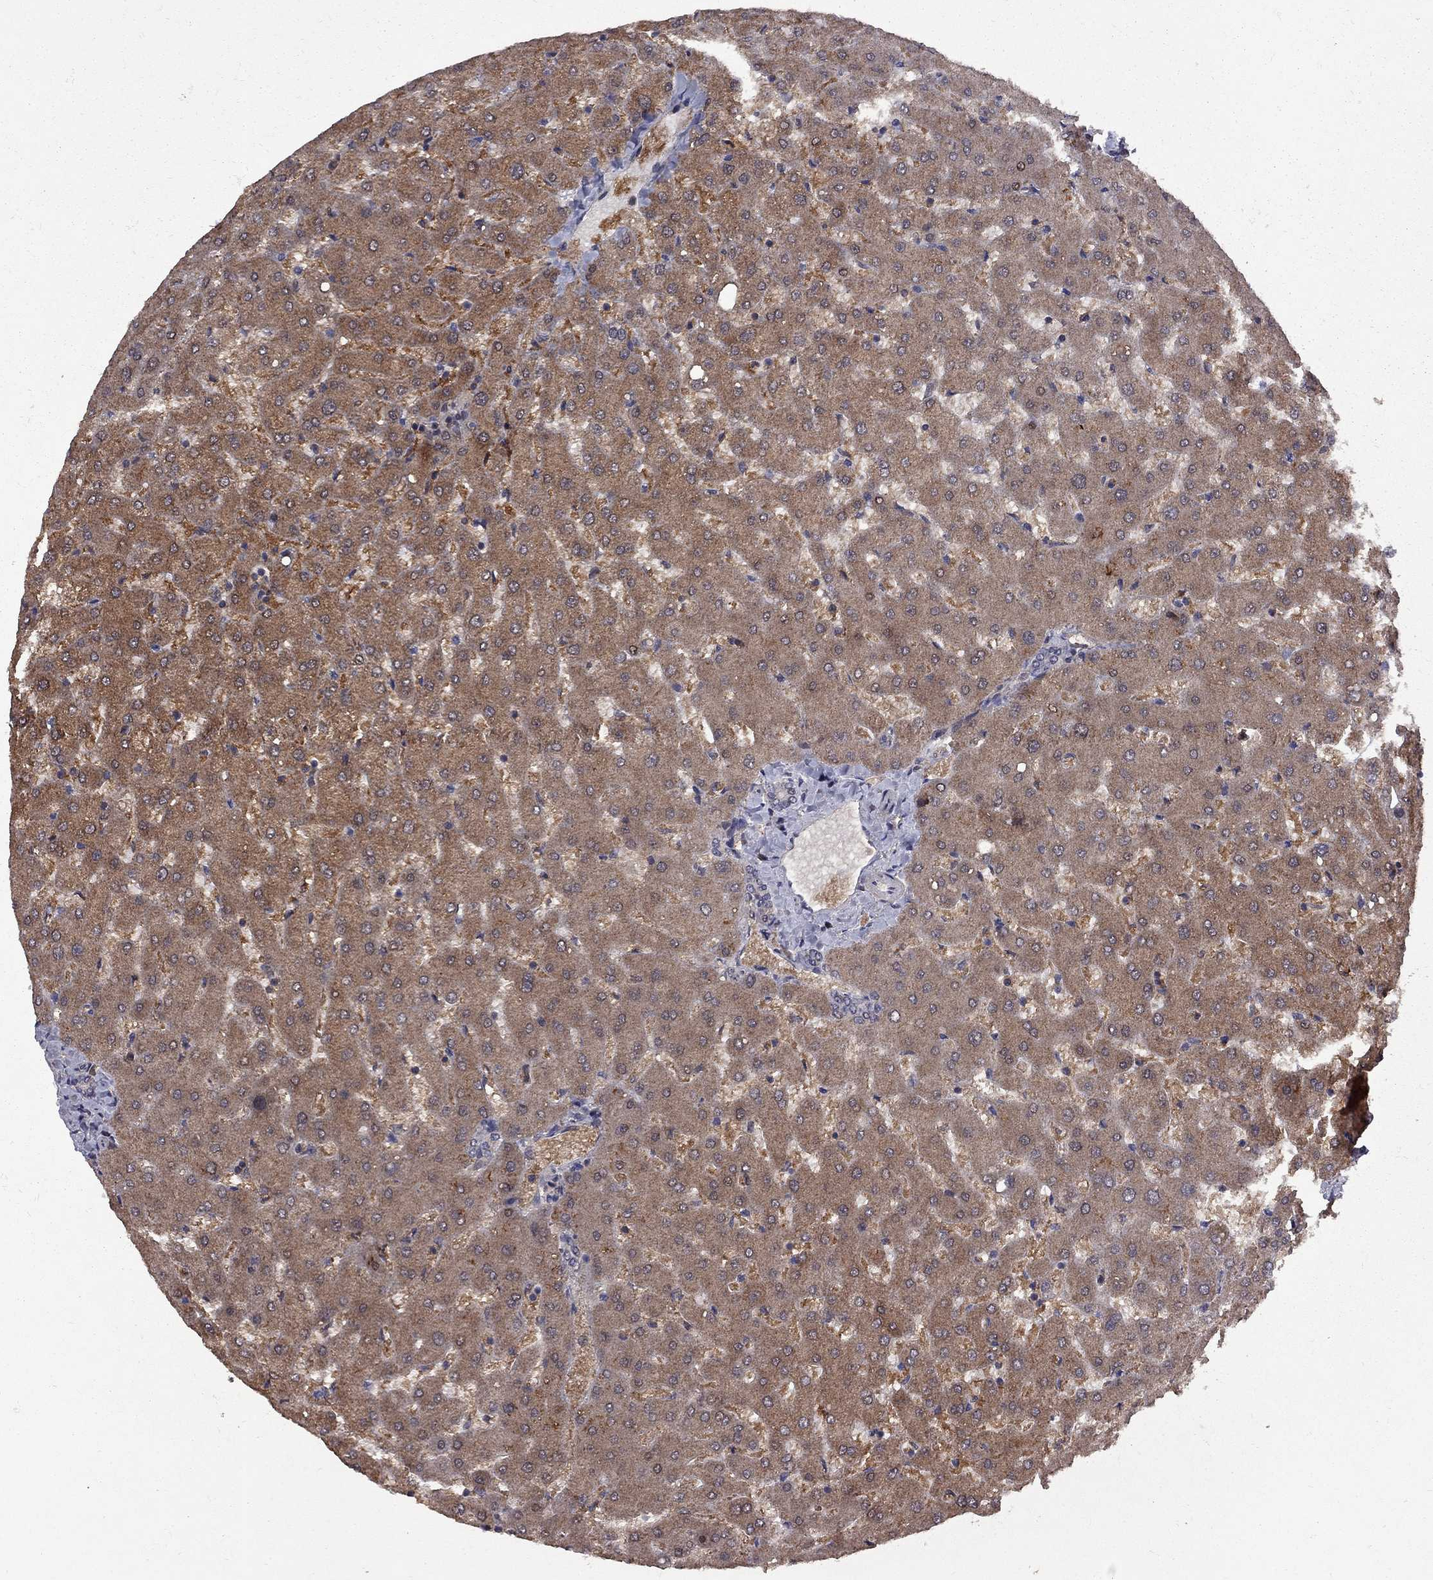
{"staining": {"intensity": "negative", "quantity": "none", "location": "none"}, "tissue": "liver", "cell_type": "Cholangiocytes", "image_type": "normal", "snomed": [{"axis": "morphology", "description": "Normal tissue, NOS"}, {"axis": "topography", "description": "Liver"}], "caption": "DAB immunohistochemical staining of normal liver displays no significant positivity in cholangiocytes. (DAB IHC with hematoxylin counter stain).", "gene": "IPP", "patient": {"sex": "female", "age": 50}}